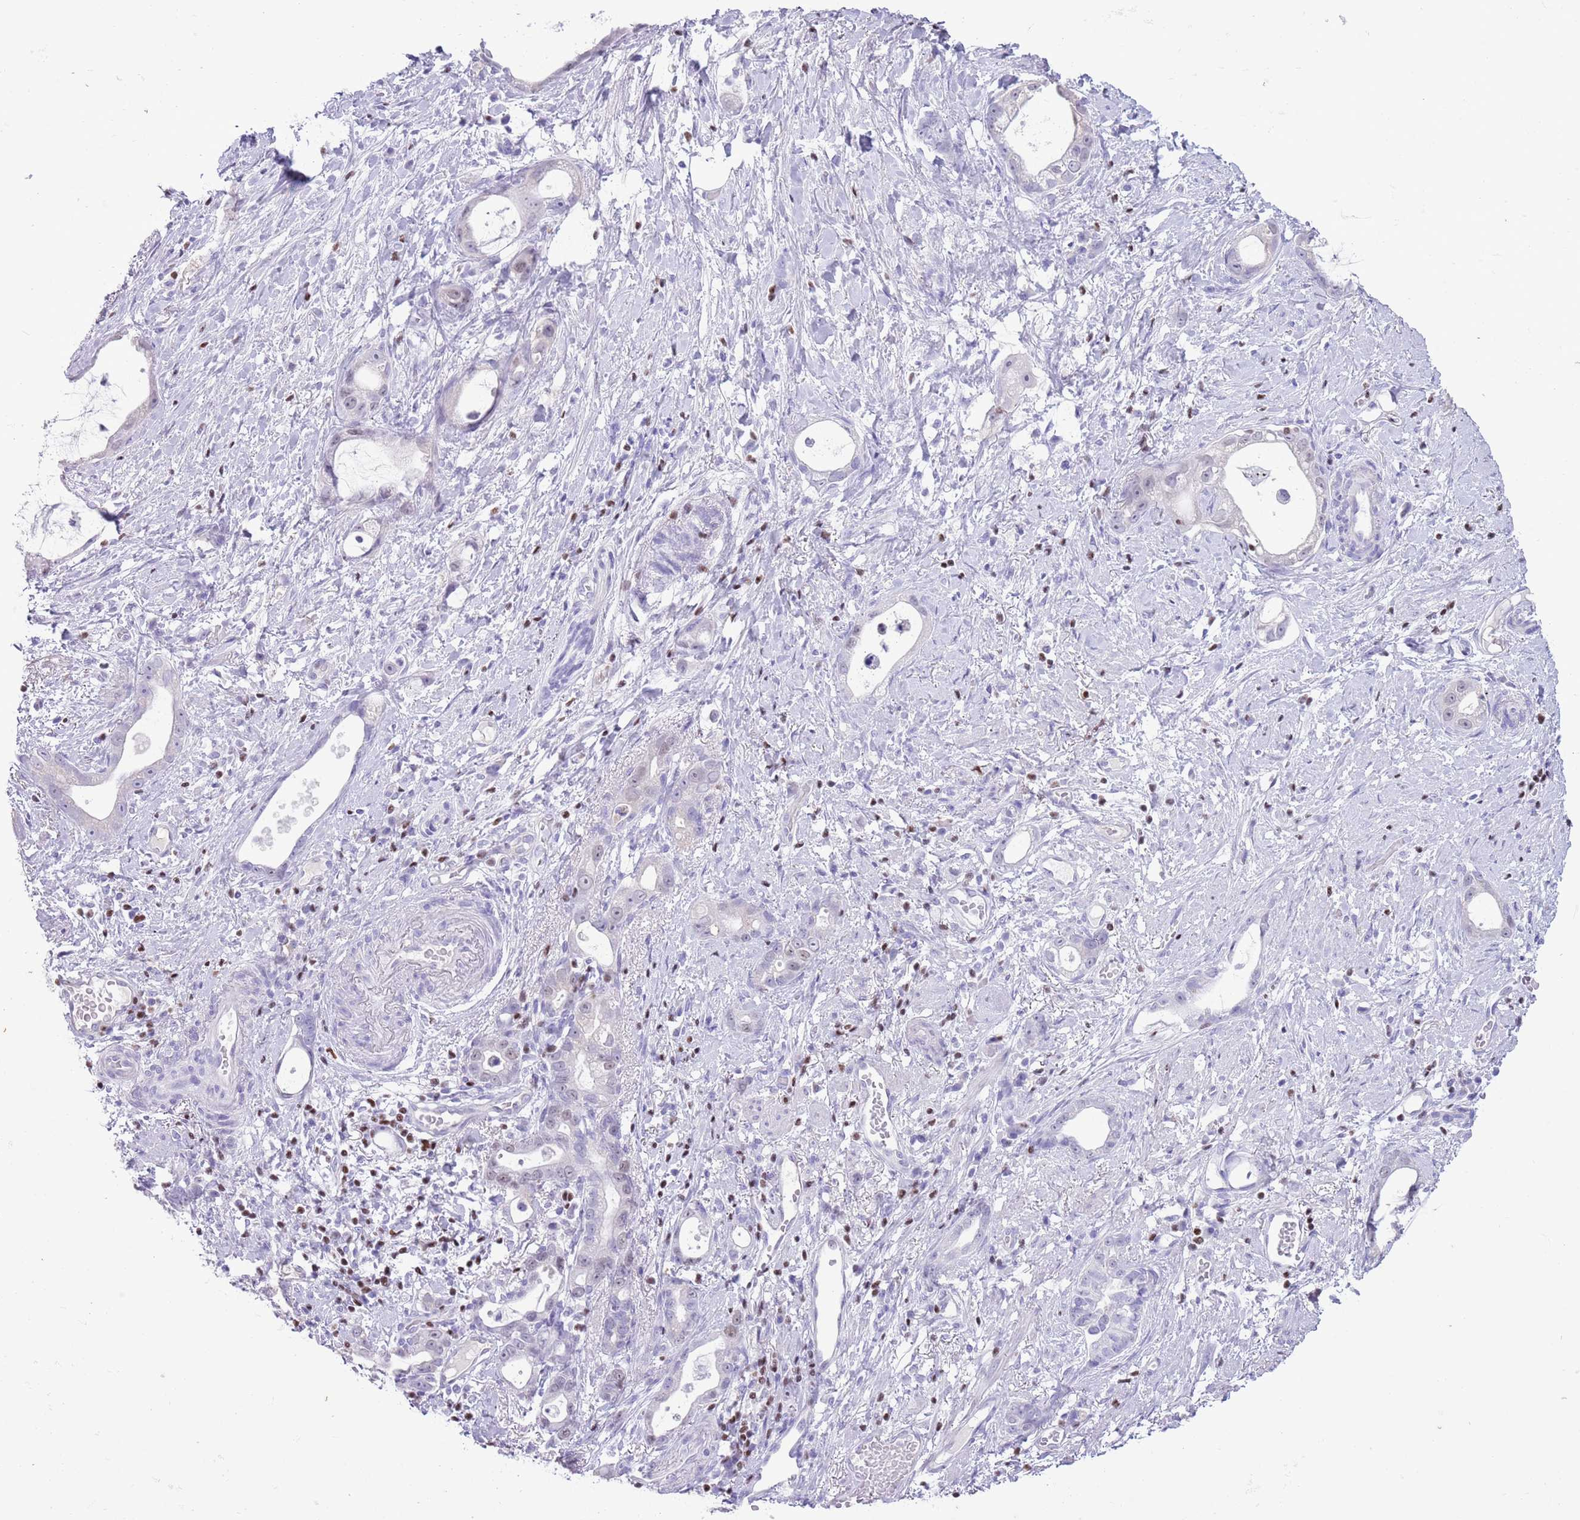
{"staining": {"intensity": "negative", "quantity": "none", "location": "none"}, "tissue": "stomach cancer", "cell_type": "Tumor cells", "image_type": "cancer", "snomed": [{"axis": "morphology", "description": "Adenocarcinoma, NOS"}, {"axis": "topography", "description": "Stomach"}], "caption": "An immunohistochemistry (IHC) photomicrograph of stomach adenocarcinoma is shown. There is no staining in tumor cells of stomach adenocarcinoma.", "gene": "BCL11B", "patient": {"sex": "male", "age": 55}}